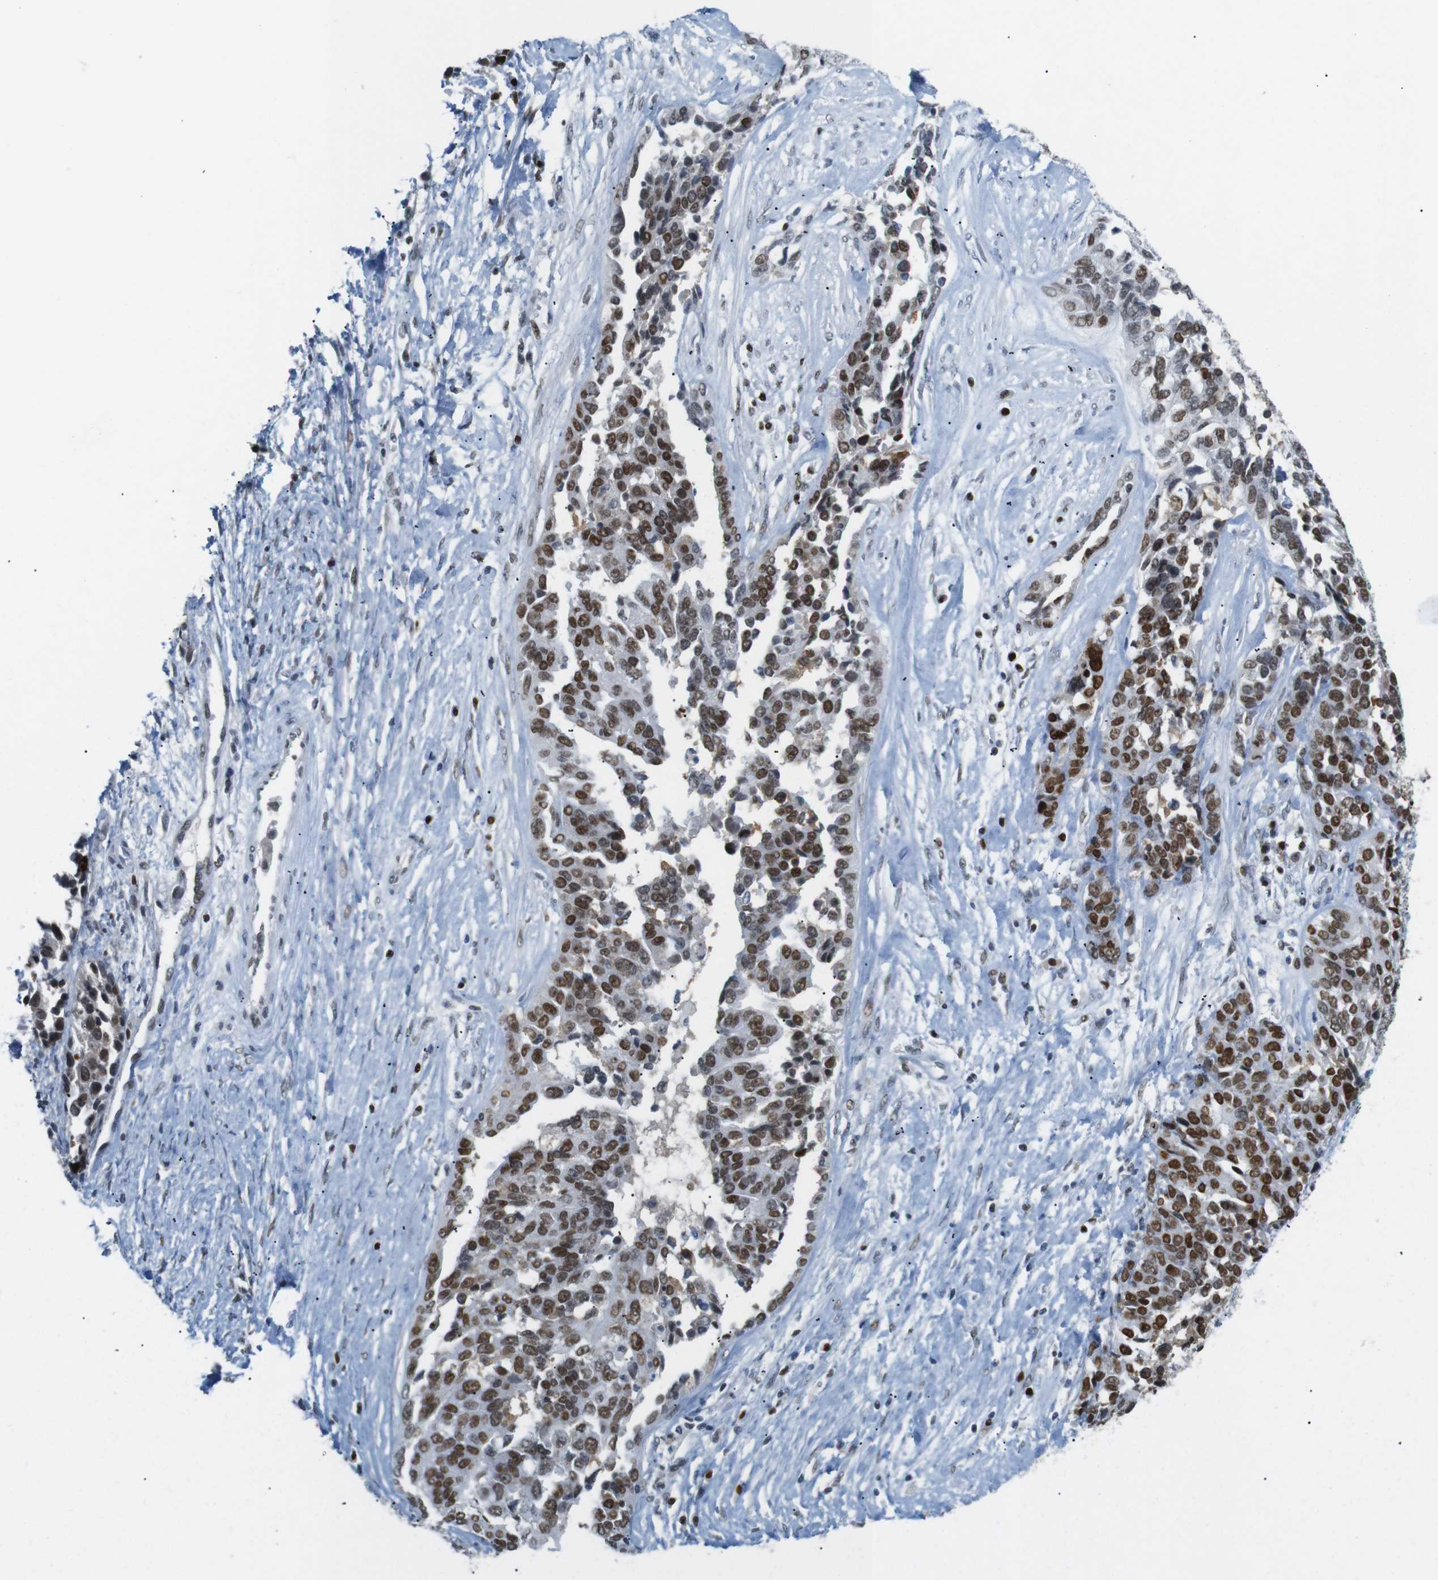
{"staining": {"intensity": "strong", "quantity": ">75%", "location": "nuclear"}, "tissue": "ovarian cancer", "cell_type": "Tumor cells", "image_type": "cancer", "snomed": [{"axis": "morphology", "description": "Cystadenocarcinoma, serous, NOS"}, {"axis": "topography", "description": "Ovary"}], "caption": "IHC staining of ovarian serous cystadenocarcinoma, which exhibits high levels of strong nuclear expression in approximately >75% of tumor cells indicating strong nuclear protein staining. The staining was performed using DAB (3,3'-diaminobenzidine) (brown) for protein detection and nuclei were counterstained in hematoxylin (blue).", "gene": "RIOX2", "patient": {"sex": "female", "age": 44}}